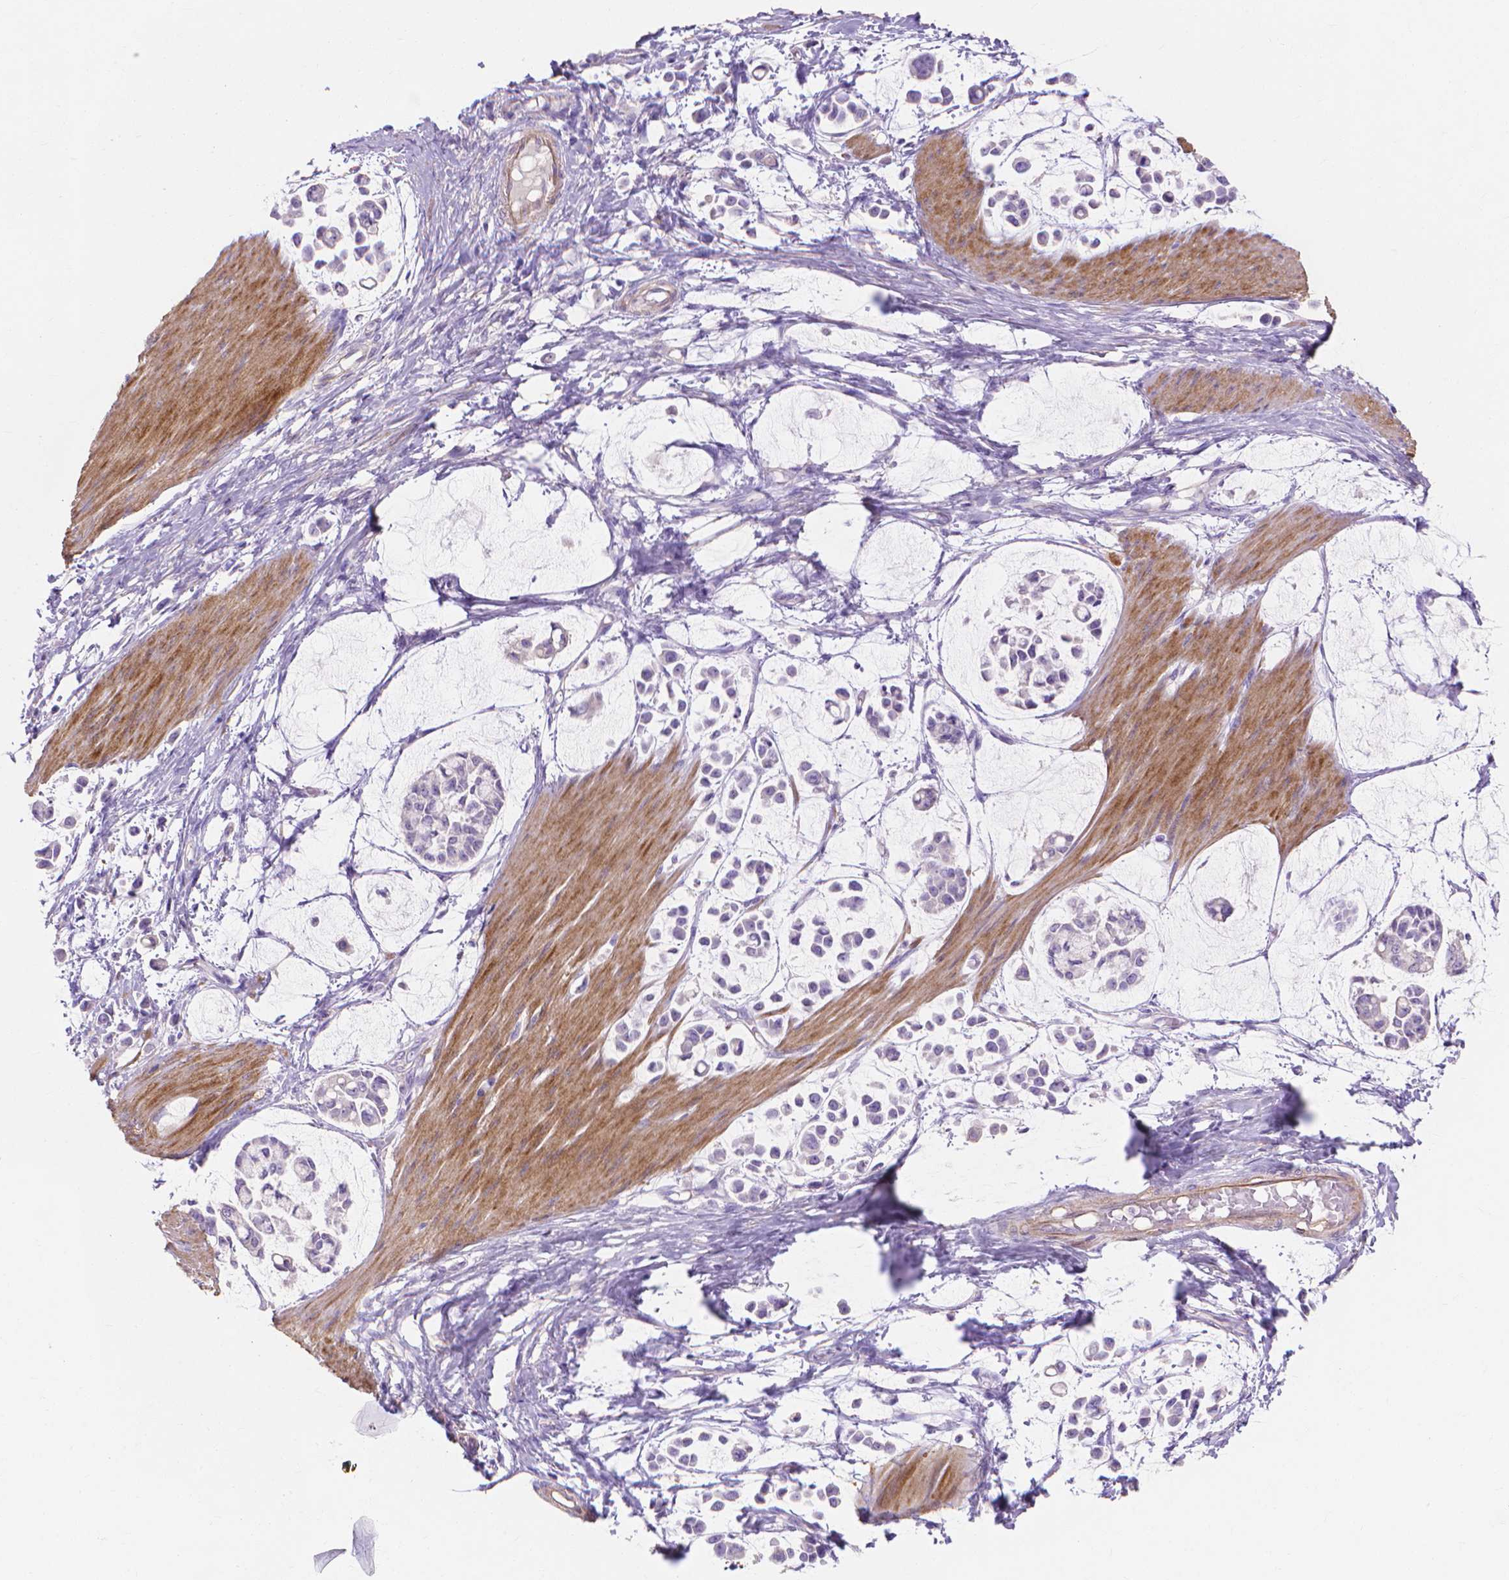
{"staining": {"intensity": "negative", "quantity": "none", "location": "none"}, "tissue": "stomach cancer", "cell_type": "Tumor cells", "image_type": "cancer", "snomed": [{"axis": "morphology", "description": "Adenocarcinoma, NOS"}, {"axis": "topography", "description": "Stomach"}], "caption": "The micrograph shows no staining of tumor cells in adenocarcinoma (stomach).", "gene": "MBLAC1", "patient": {"sex": "male", "age": 82}}